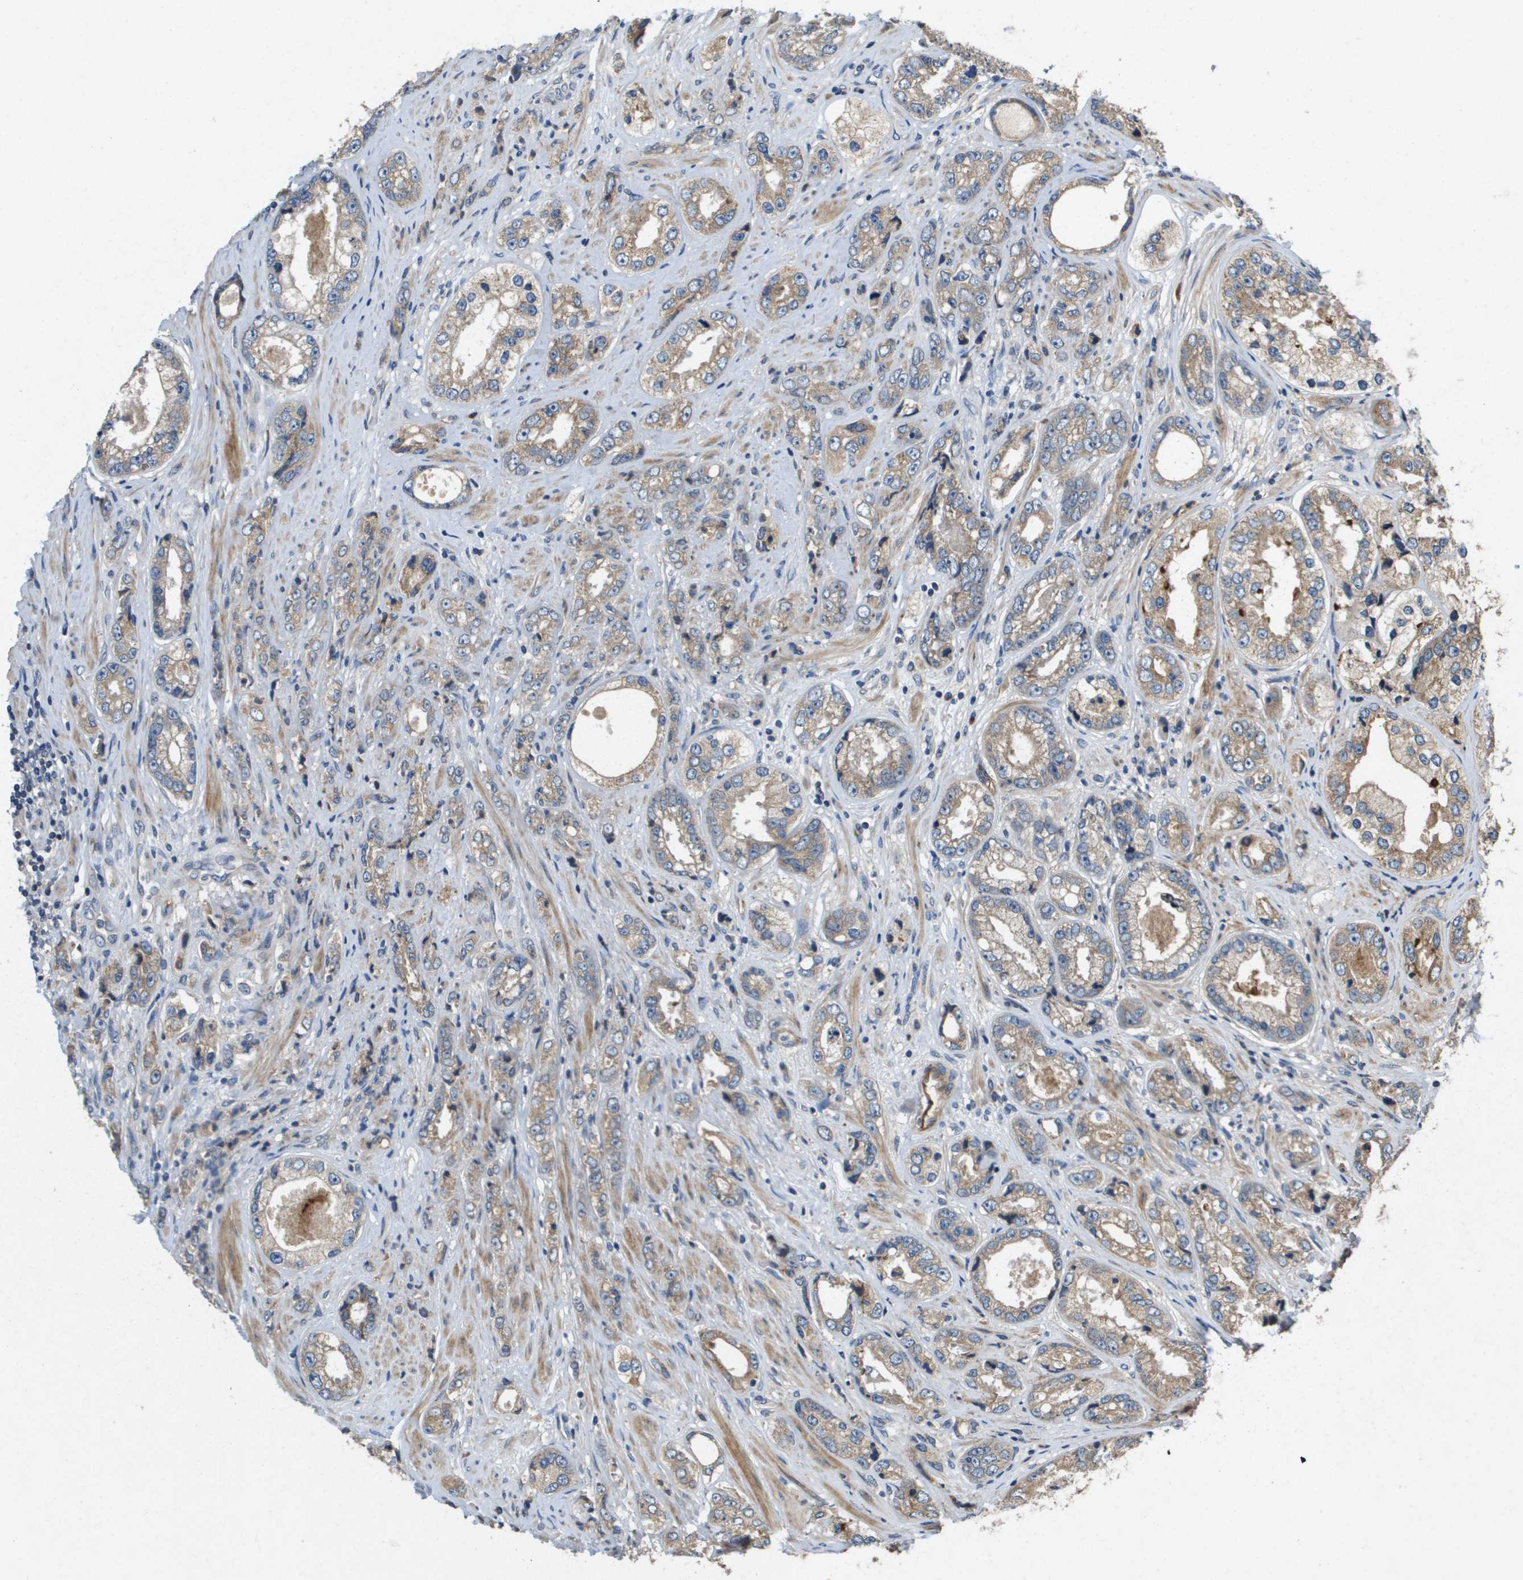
{"staining": {"intensity": "weak", "quantity": ">75%", "location": "cytoplasmic/membranous"}, "tissue": "prostate cancer", "cell_type": "Tumor cells", "image_type": "cancer", "snomed": [{"axis": "morphology", "description": "Adenocarcinoma, High grade"}, {"axis": "topography", "description": "Prostate"}], "caption": "Protein analysis of prostate cancer (high-grade adenocarcinoma) tissue demonstrates weak cytoplasmic/membranous positivity in about >75% of tumor cells.", "gene": "ENTPD2", "patient": {"sex": "male", "age": 61}}